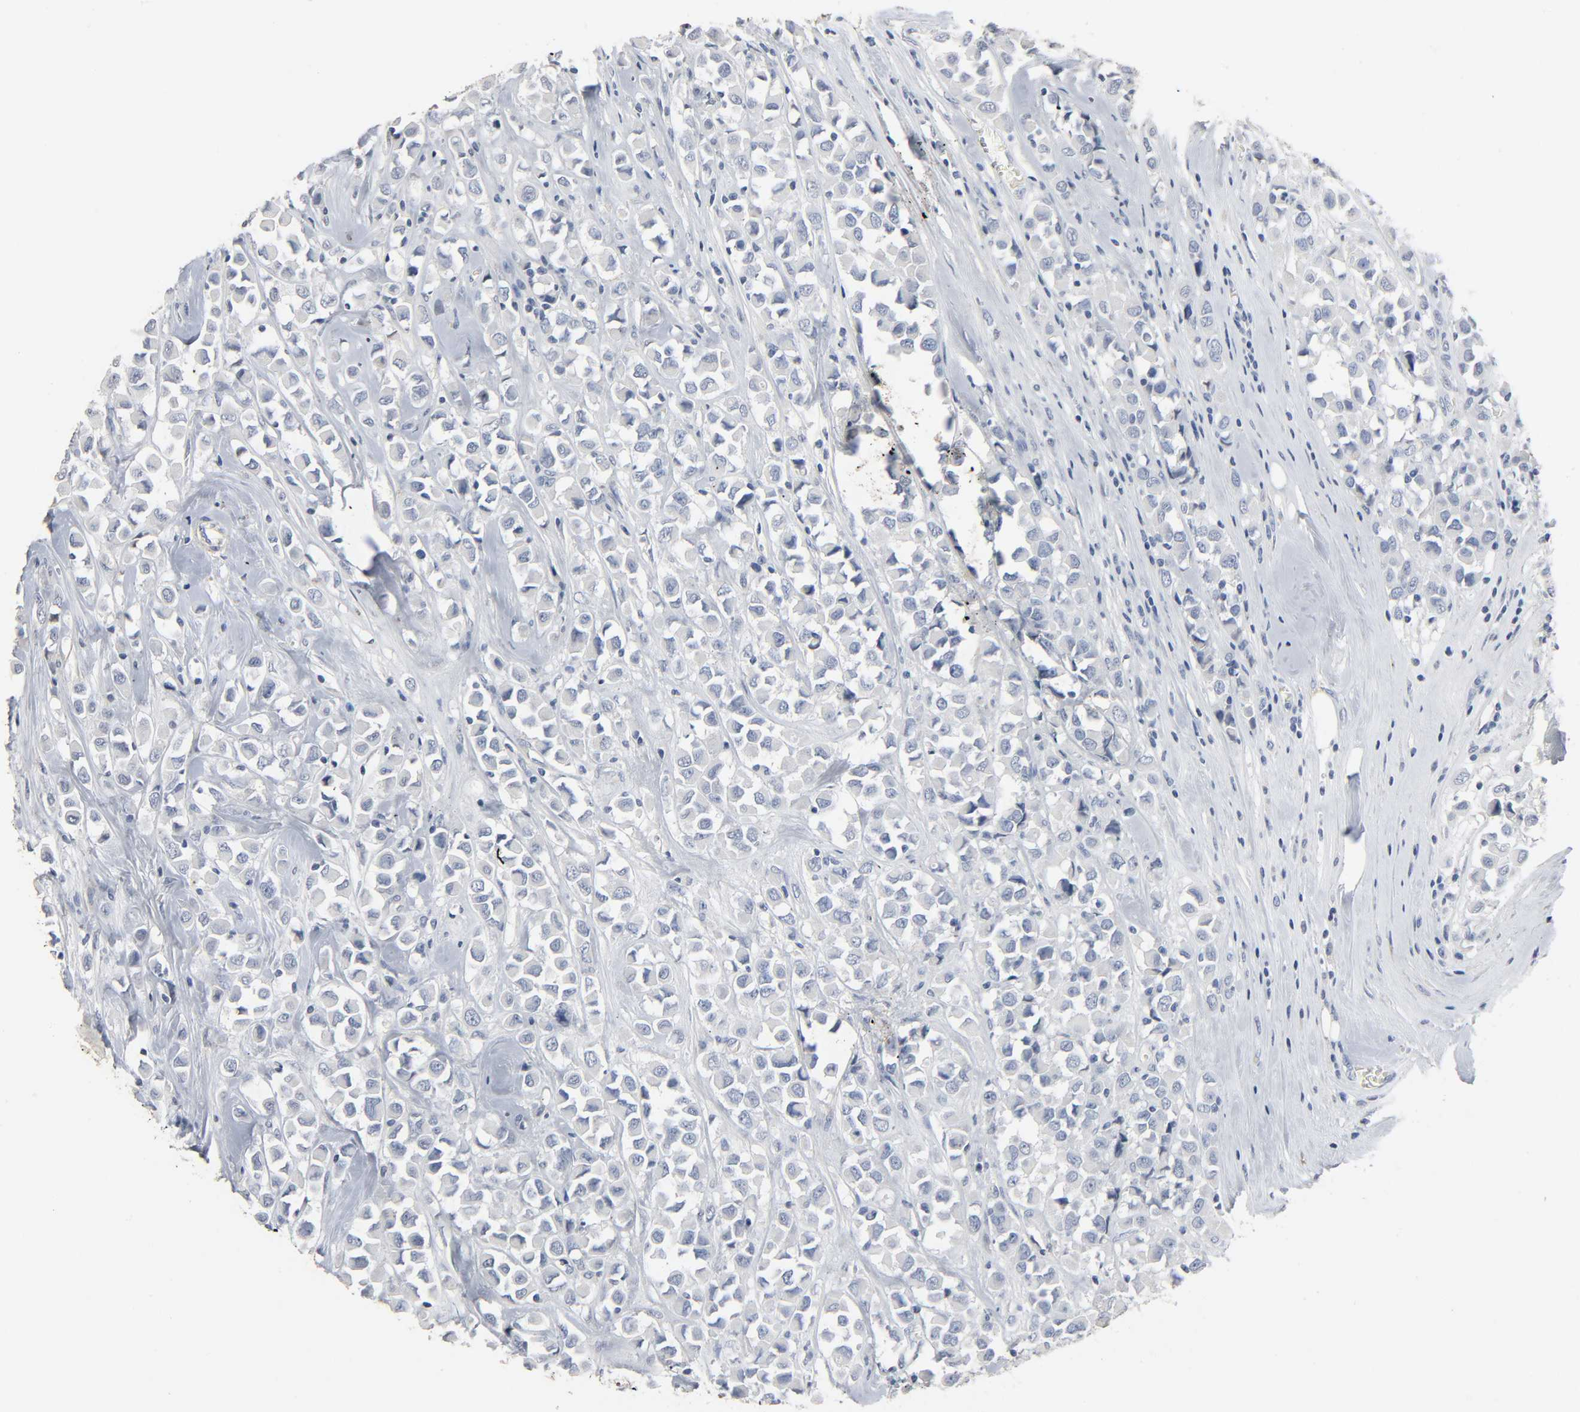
{"staining": {"intensity": "negative", "quantity": "none", "location": "none"}, "tissue": "breast cancer", "cell_type": "Tumor cells", "image_type": "cancer", "snomed": [{"axis": "morphology", "description": "Duct carcinoma"}, {"axis": "topography", "description": "Breast"}], "caption": "Breast intraductal carcinoma was stained to show a protein in brown. There is no significant expression in tumor cells.", "gene": "FBLN5", "patient": {"sex": "female", "age": 61}}